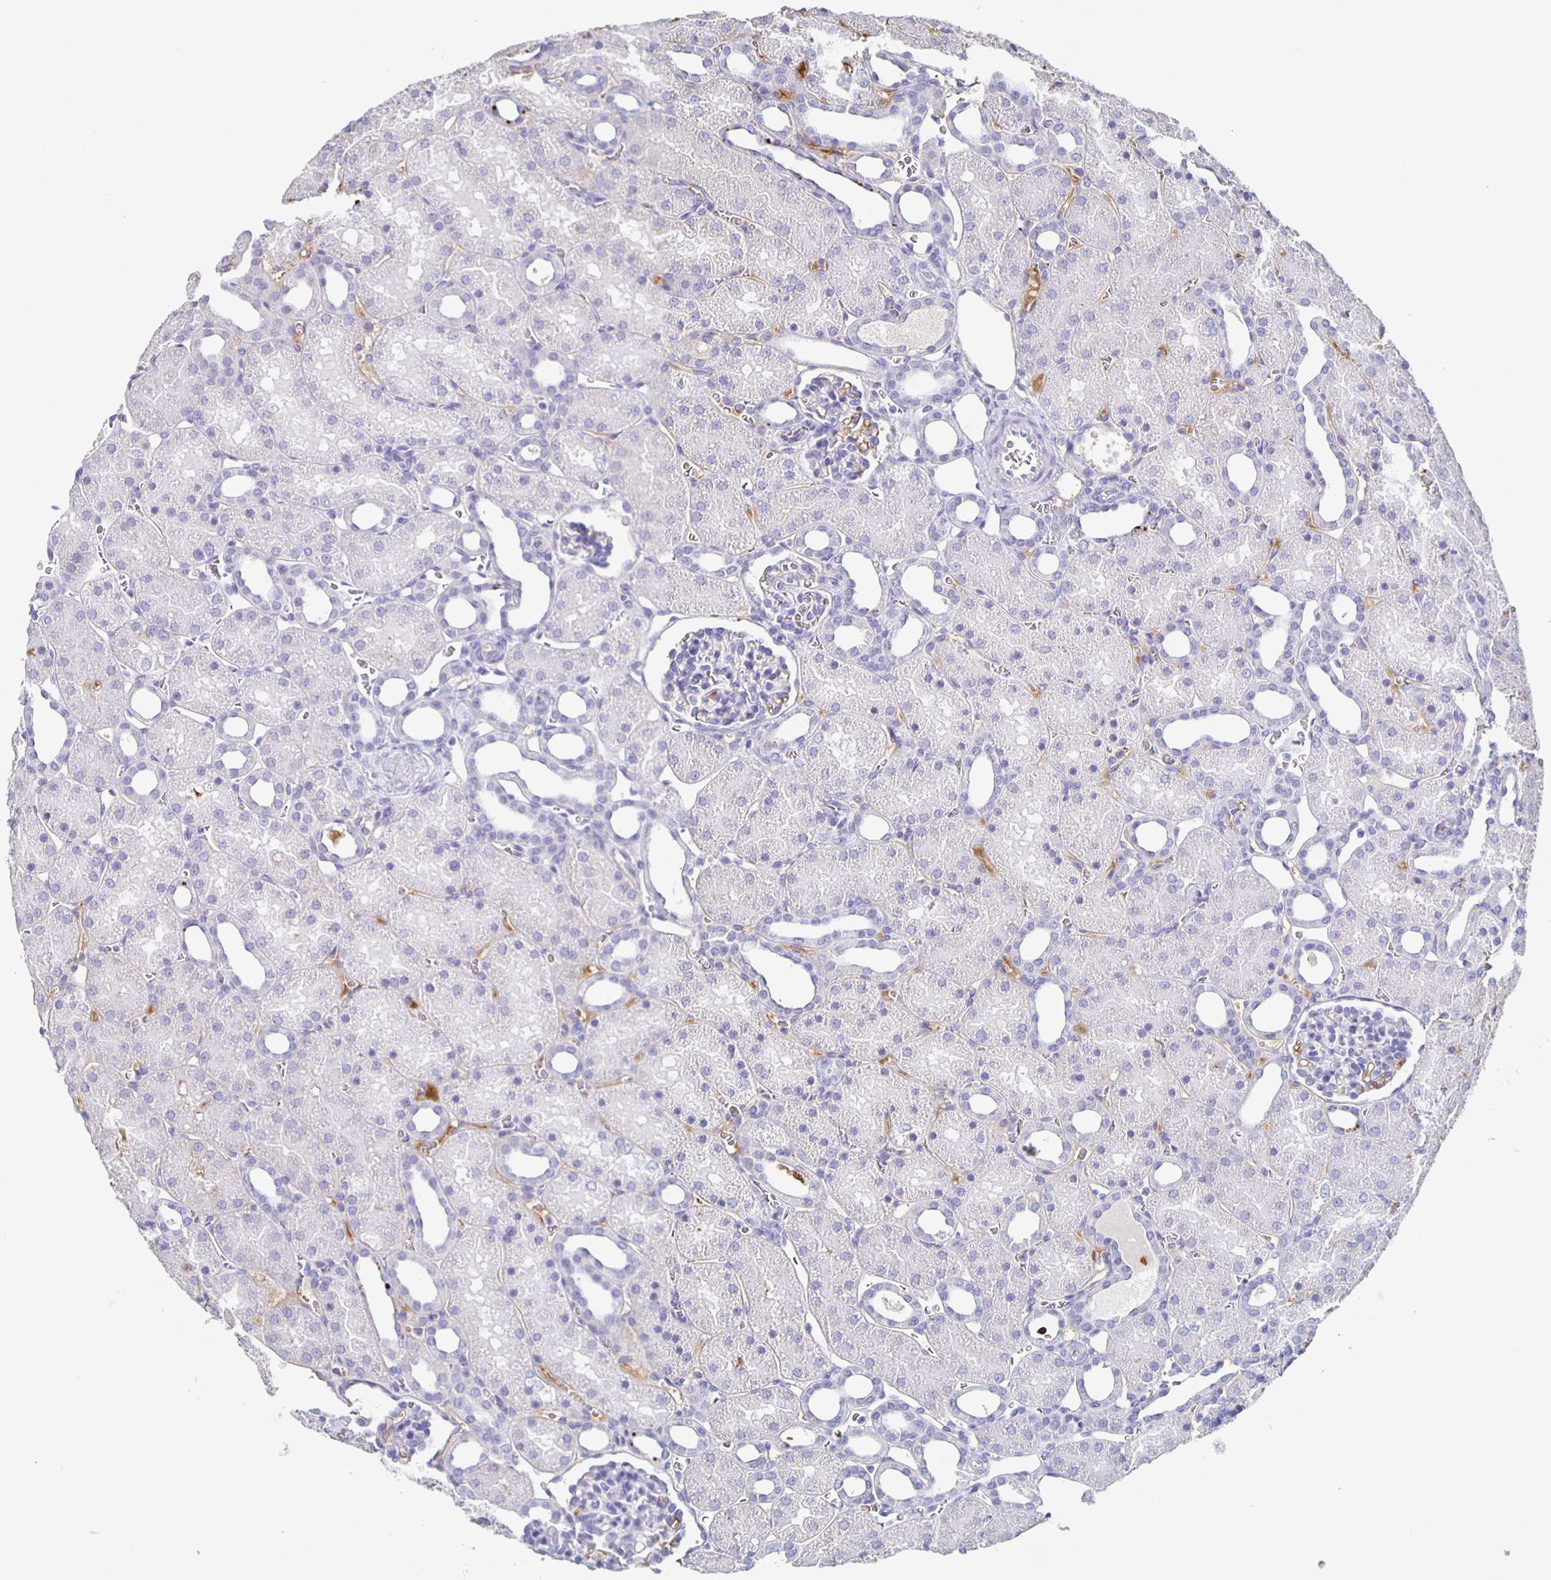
{"staining": {"intensity": "negative", "quantity": "none", "location": "none"}, "tissue": "kidney", "cell_type": "Cells in glomeruli", "image_type": "normal", "snomed": [{"axis": "morphology", "description": "Normal tissue, NOS"}, {"axis": "topography", "description": "Kidney"}], "caption": "Normal kidney was stained to show a protein in brown. There is no significant staining in cells in glomeruli. (Brightfield microscopy of DAB (3,3'-diaminobenzidine) immunohistochemistry (IHC) at high magnification).", "gene": "FGA", "patient": {"sex": "male", "age": 2}}